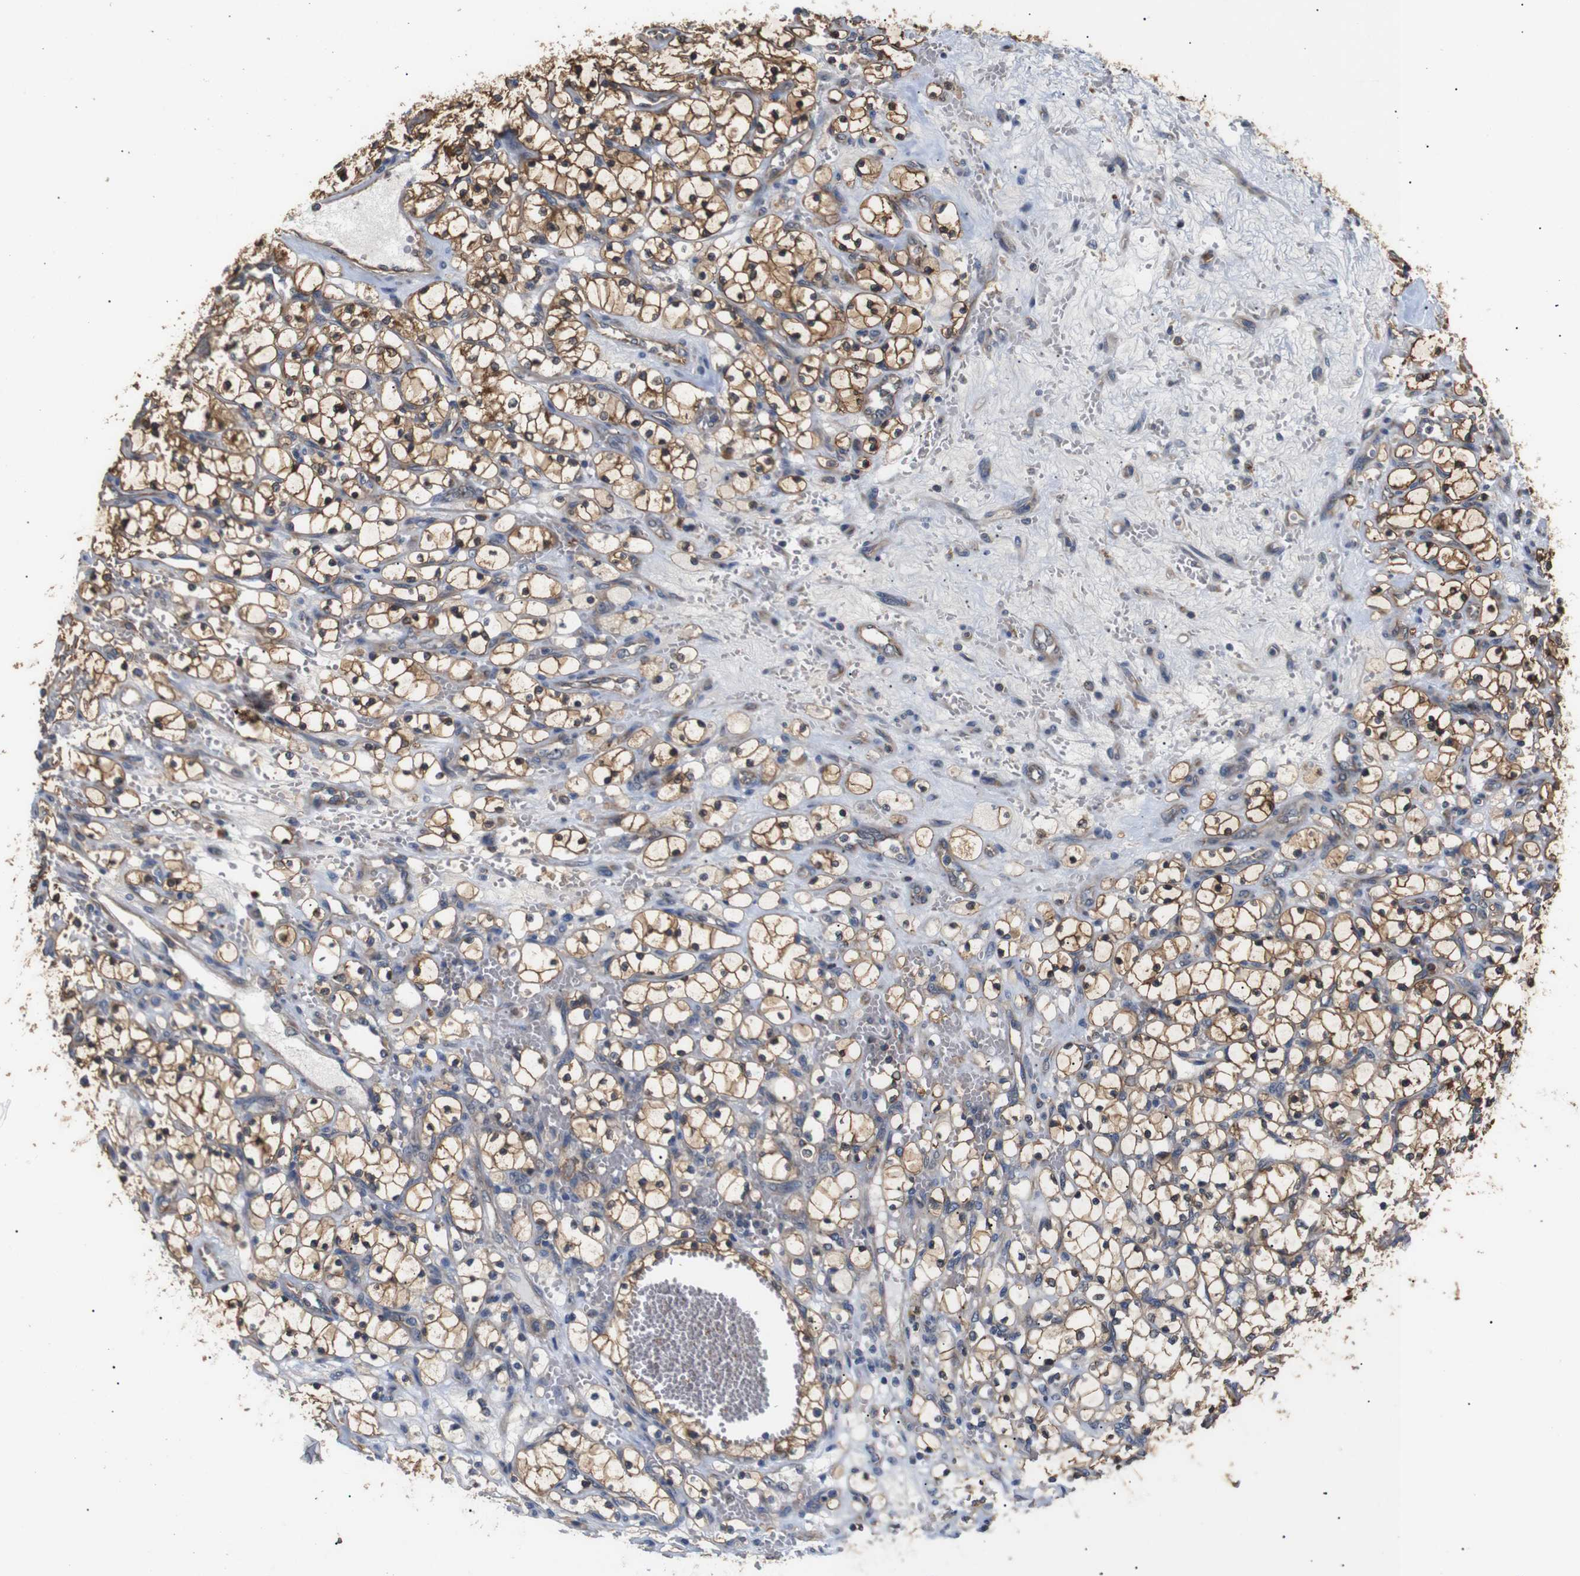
{"staining": {"intensity": "strong", "quantity": ">75%", "location": "cytoplasmic/membranous"}, "tissue": "renal cancer", "cell_type": "Tumor cells", "image_type": "cancer", "snomed": [{"axis": "morphology", "description": "Adenocarcinoma, NOS"}, {"axis": "topography", "description": "Kidney"}], "caption": "Immunohistochemistry (DAB) staining of renal adenocarcinoma demonstrates strong cytoplasmic/membranous protein staining in about >75% of tumor cells. (DAB IHC, brown staining for protein, blue staining for nuclei).", "gene": "DDR1", "patient": {"sex": "female", "age": 69}}